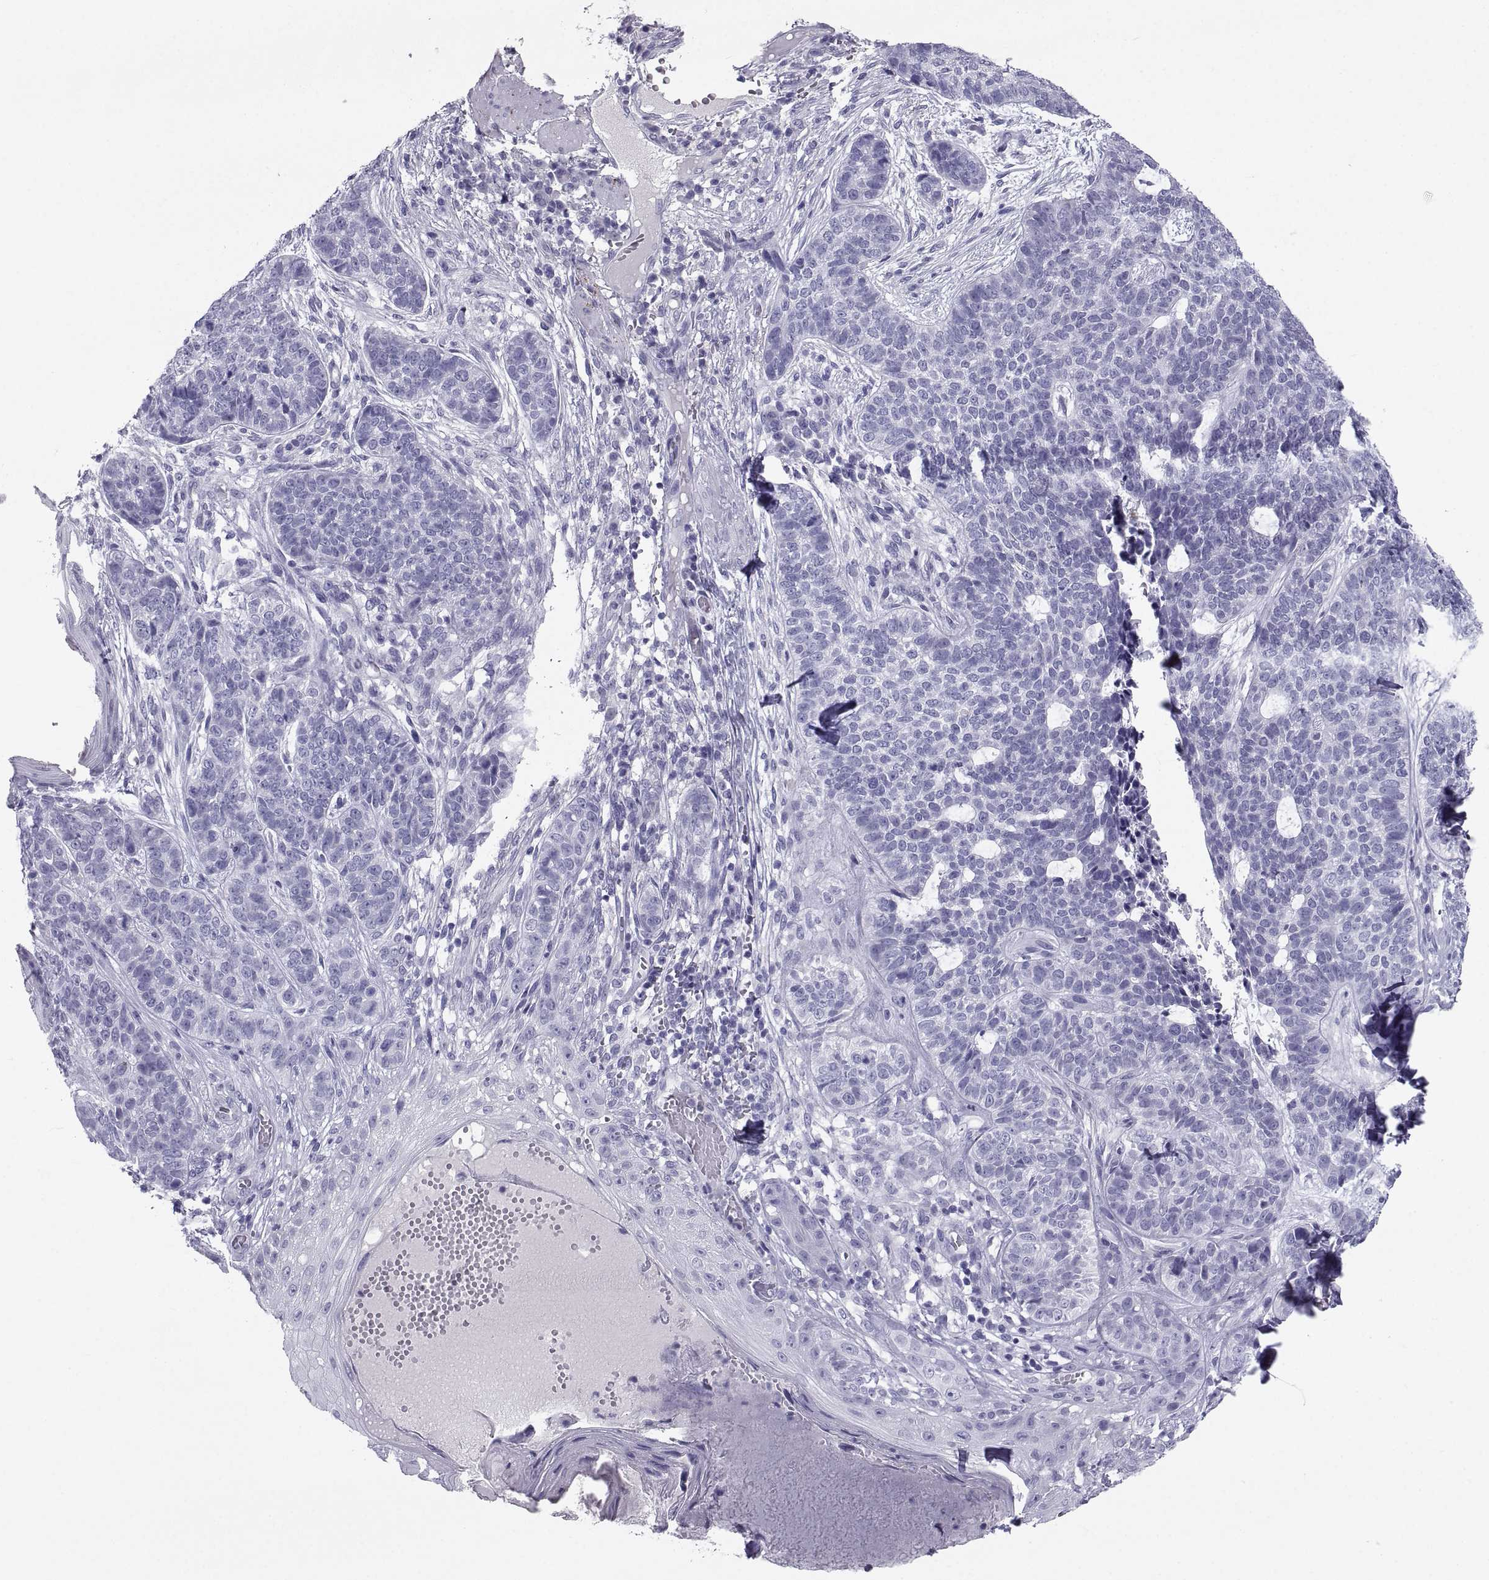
{"staining": {"intensity": "negative", "quantity": "none", "location": "none"}, "tissue": "skin cancer", "cell_type": "Tumor cells", "image_type": "cancer", "snomed": [{"axis": "morphology", "description": "Basal cell carcinoma"}, {"axis": "topography", "description": "Skin"}], "caption": "Immunohistochemical staining of skin cancer (basal cell carcinoma) reveals no significant staining in tumor cells.", "gene": "PCSK1N", "patient": {"sex": "female", "age": 69}}